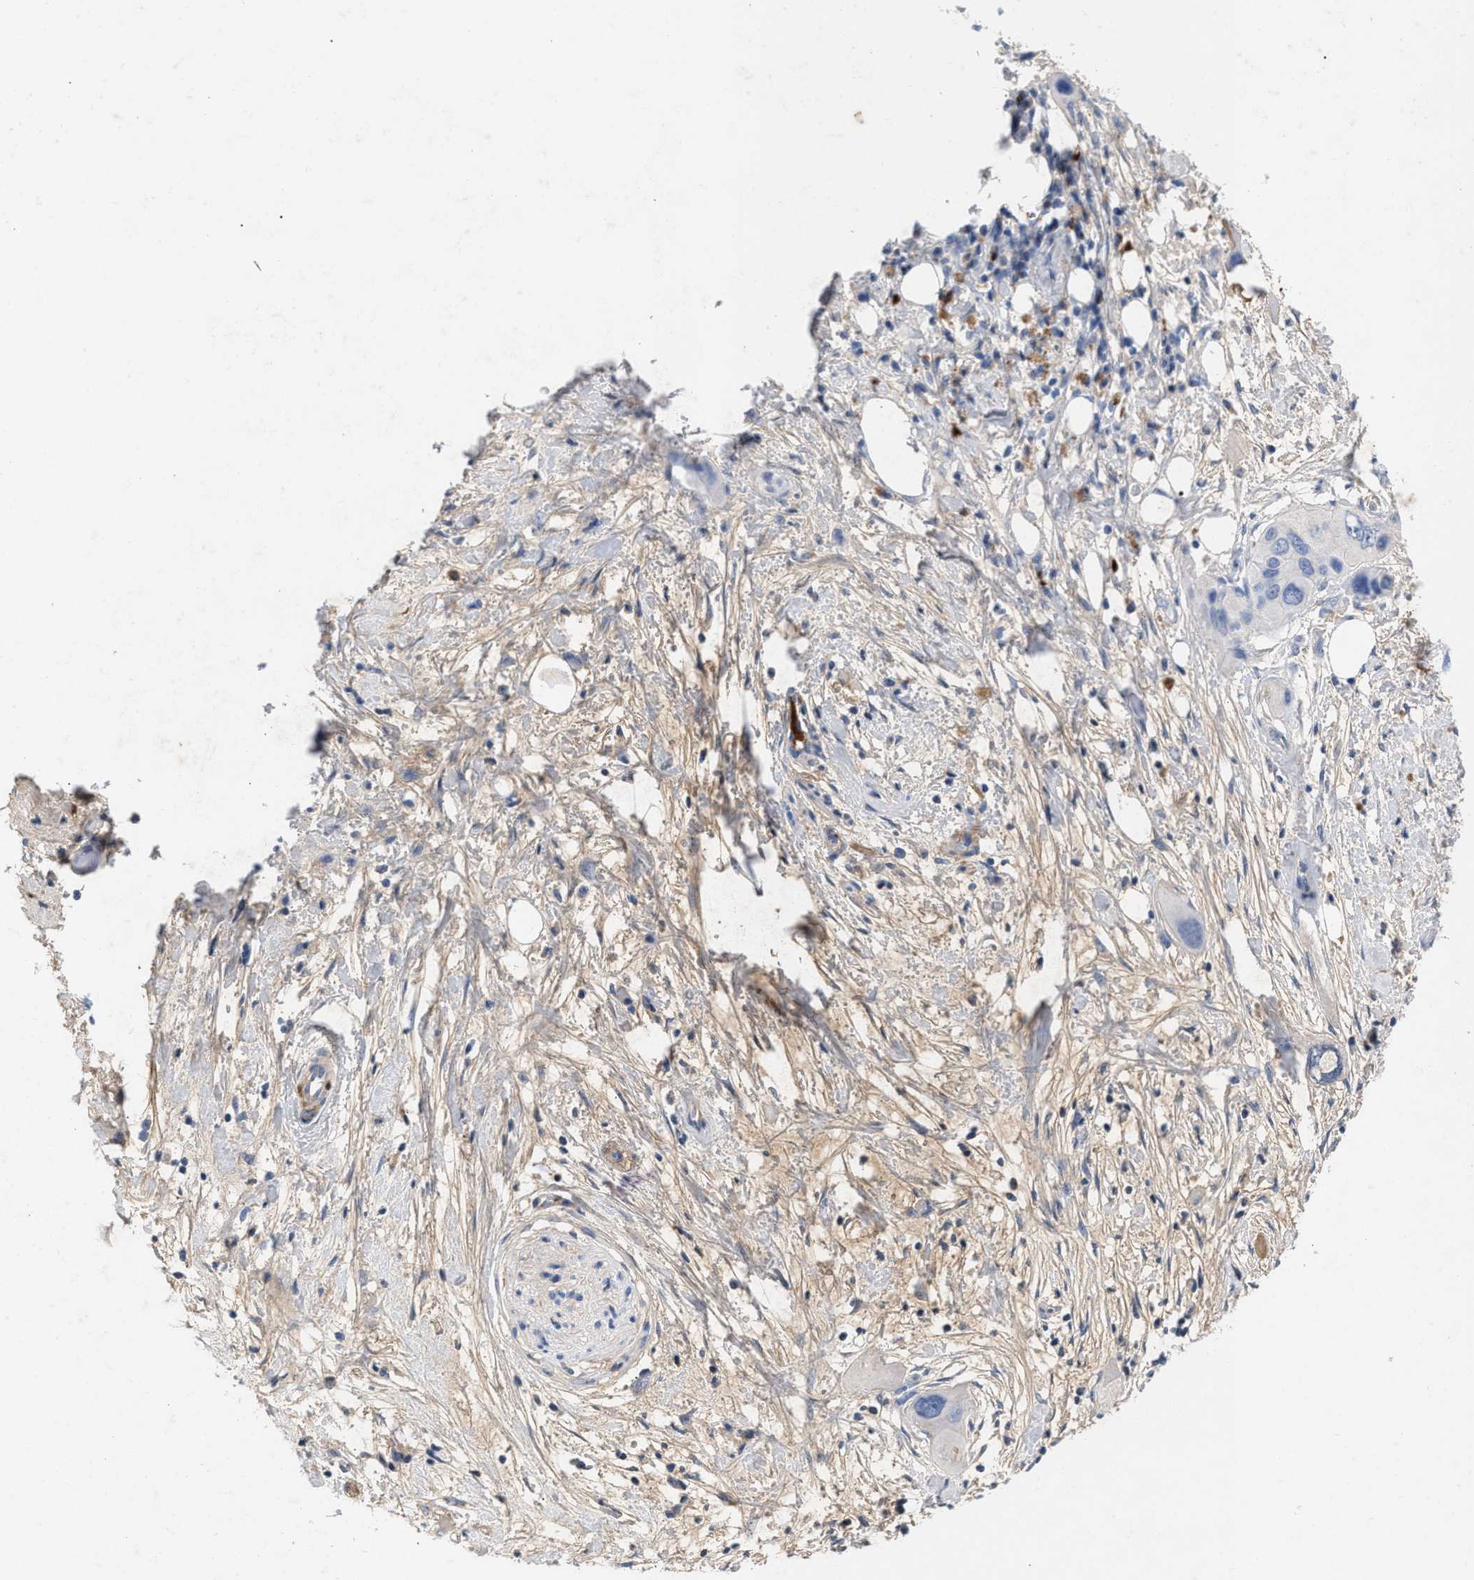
{"staining": {"intensity": "negative", "quantity": "none", "location": "none"}, "tissue": "pancreatic cancer", "cell_type": "Tumor cells", "image_type": "cancer", "snomed": [{"axis": "morphology", "description": "Adenocarcinoma, NOS"}, {"axis": "topography", "description": "Pancreas"}], "caption": "Tumor cells show no significant positivity in pancreatic cancer (adenocarcinoma). (DAB (3,3'-diaminobenzidine) IHC visualized using brightfield microscopy, high magnification).", "gene": "APOH", "patient": {"sex": "male", "age": 73}}